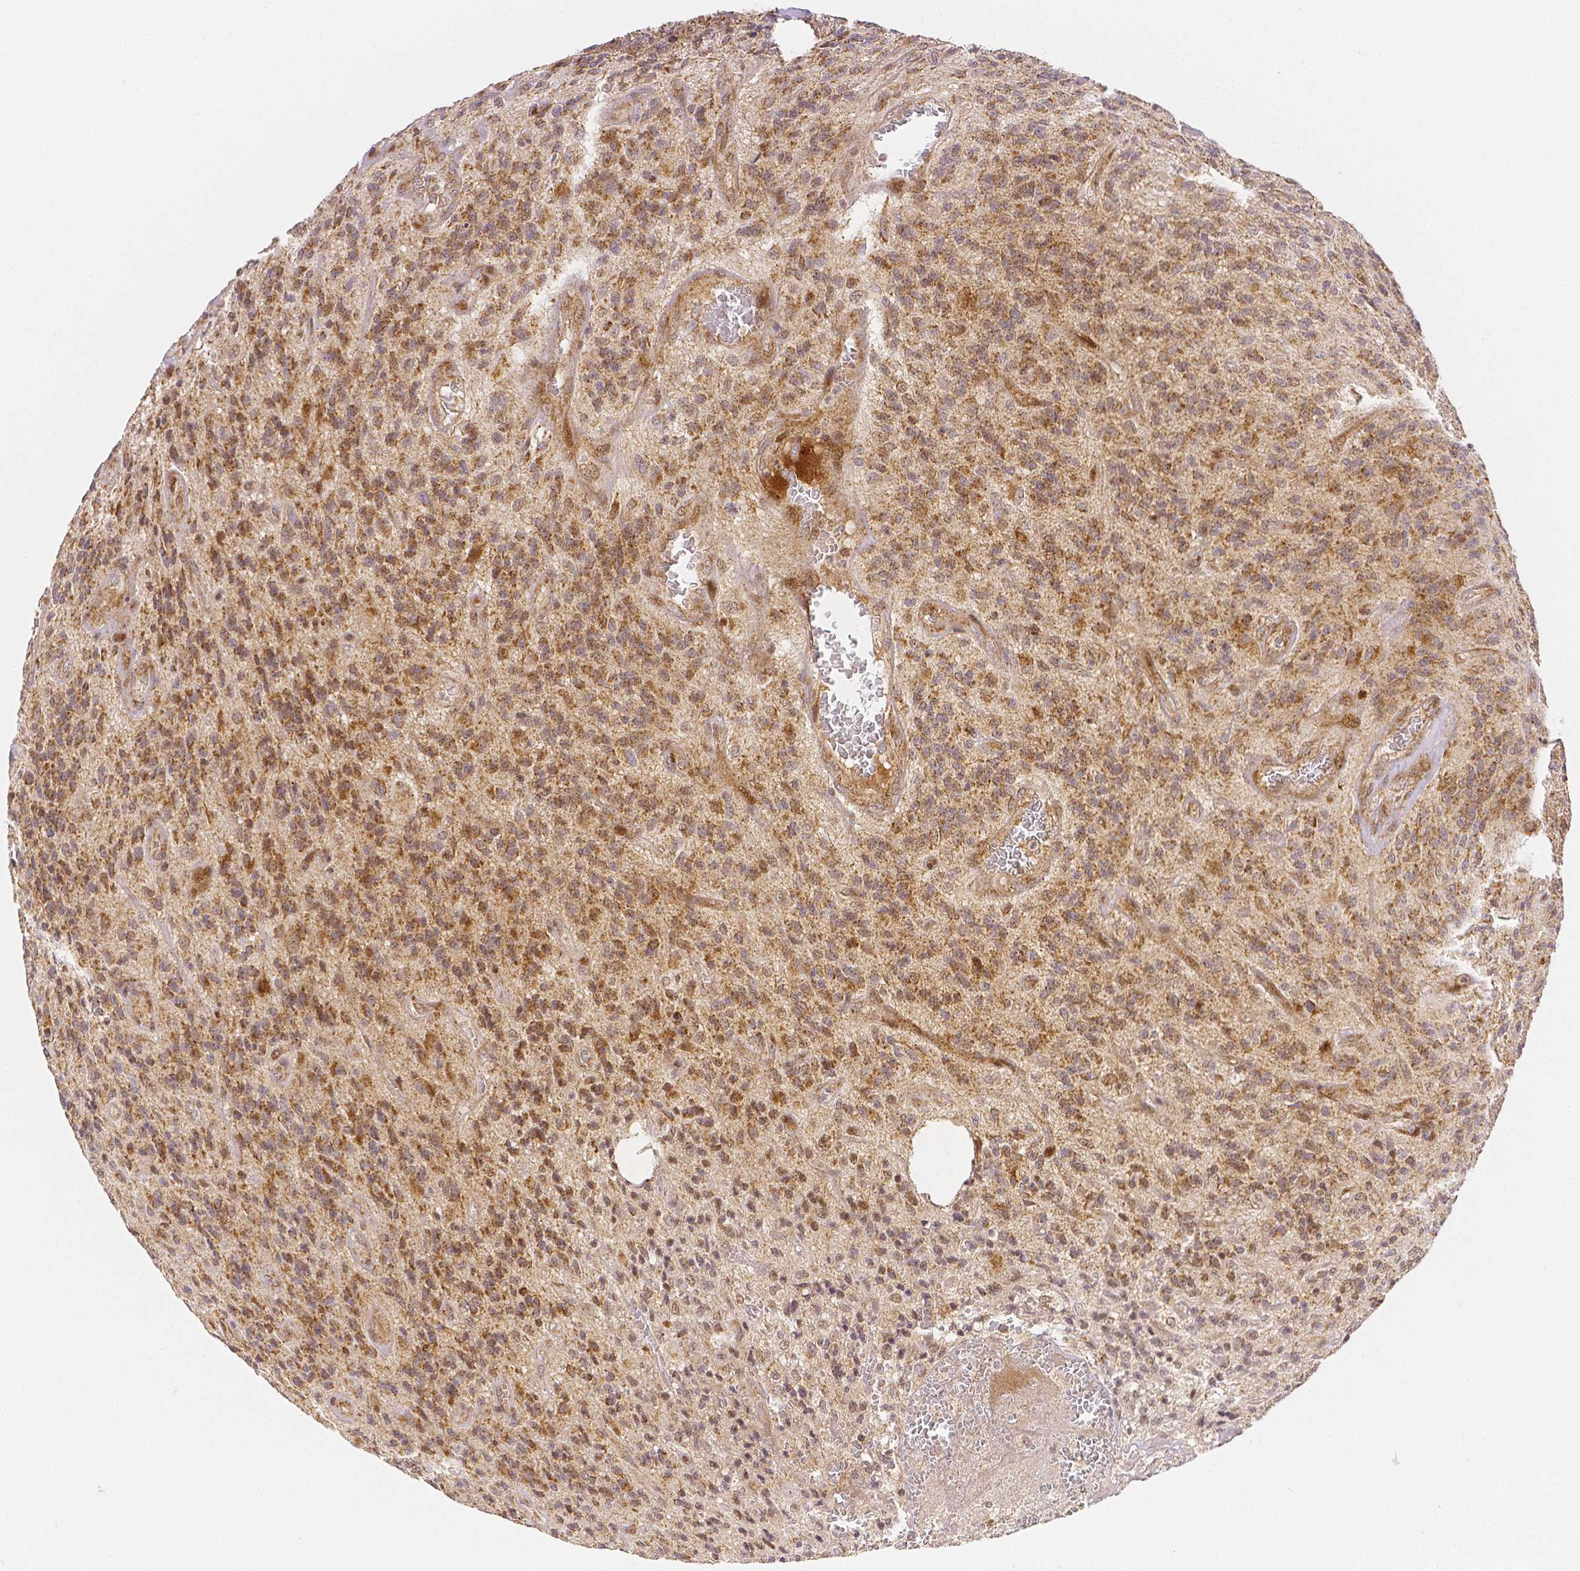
{"staining": {"intensity": "moderate", "quantity": ">75%", "location": "cytoplasmic/membranous"}, "tissue": "glioma", "cell_type": "Tumor cells", "image_type": "cancer", "snomed": [{"axis": "morphology", "description": "Glioma, malignant, High grade"}, {"axis": "topography", "description": "Brain"}], "caption": "Protein expression by IHC demonstrates moderate cytoplasmic/membranous positivity in approximately >75% of tumor cells in glioma.", "gene": "RHOT1", "patient": {"sex": "male", "age": 76}}